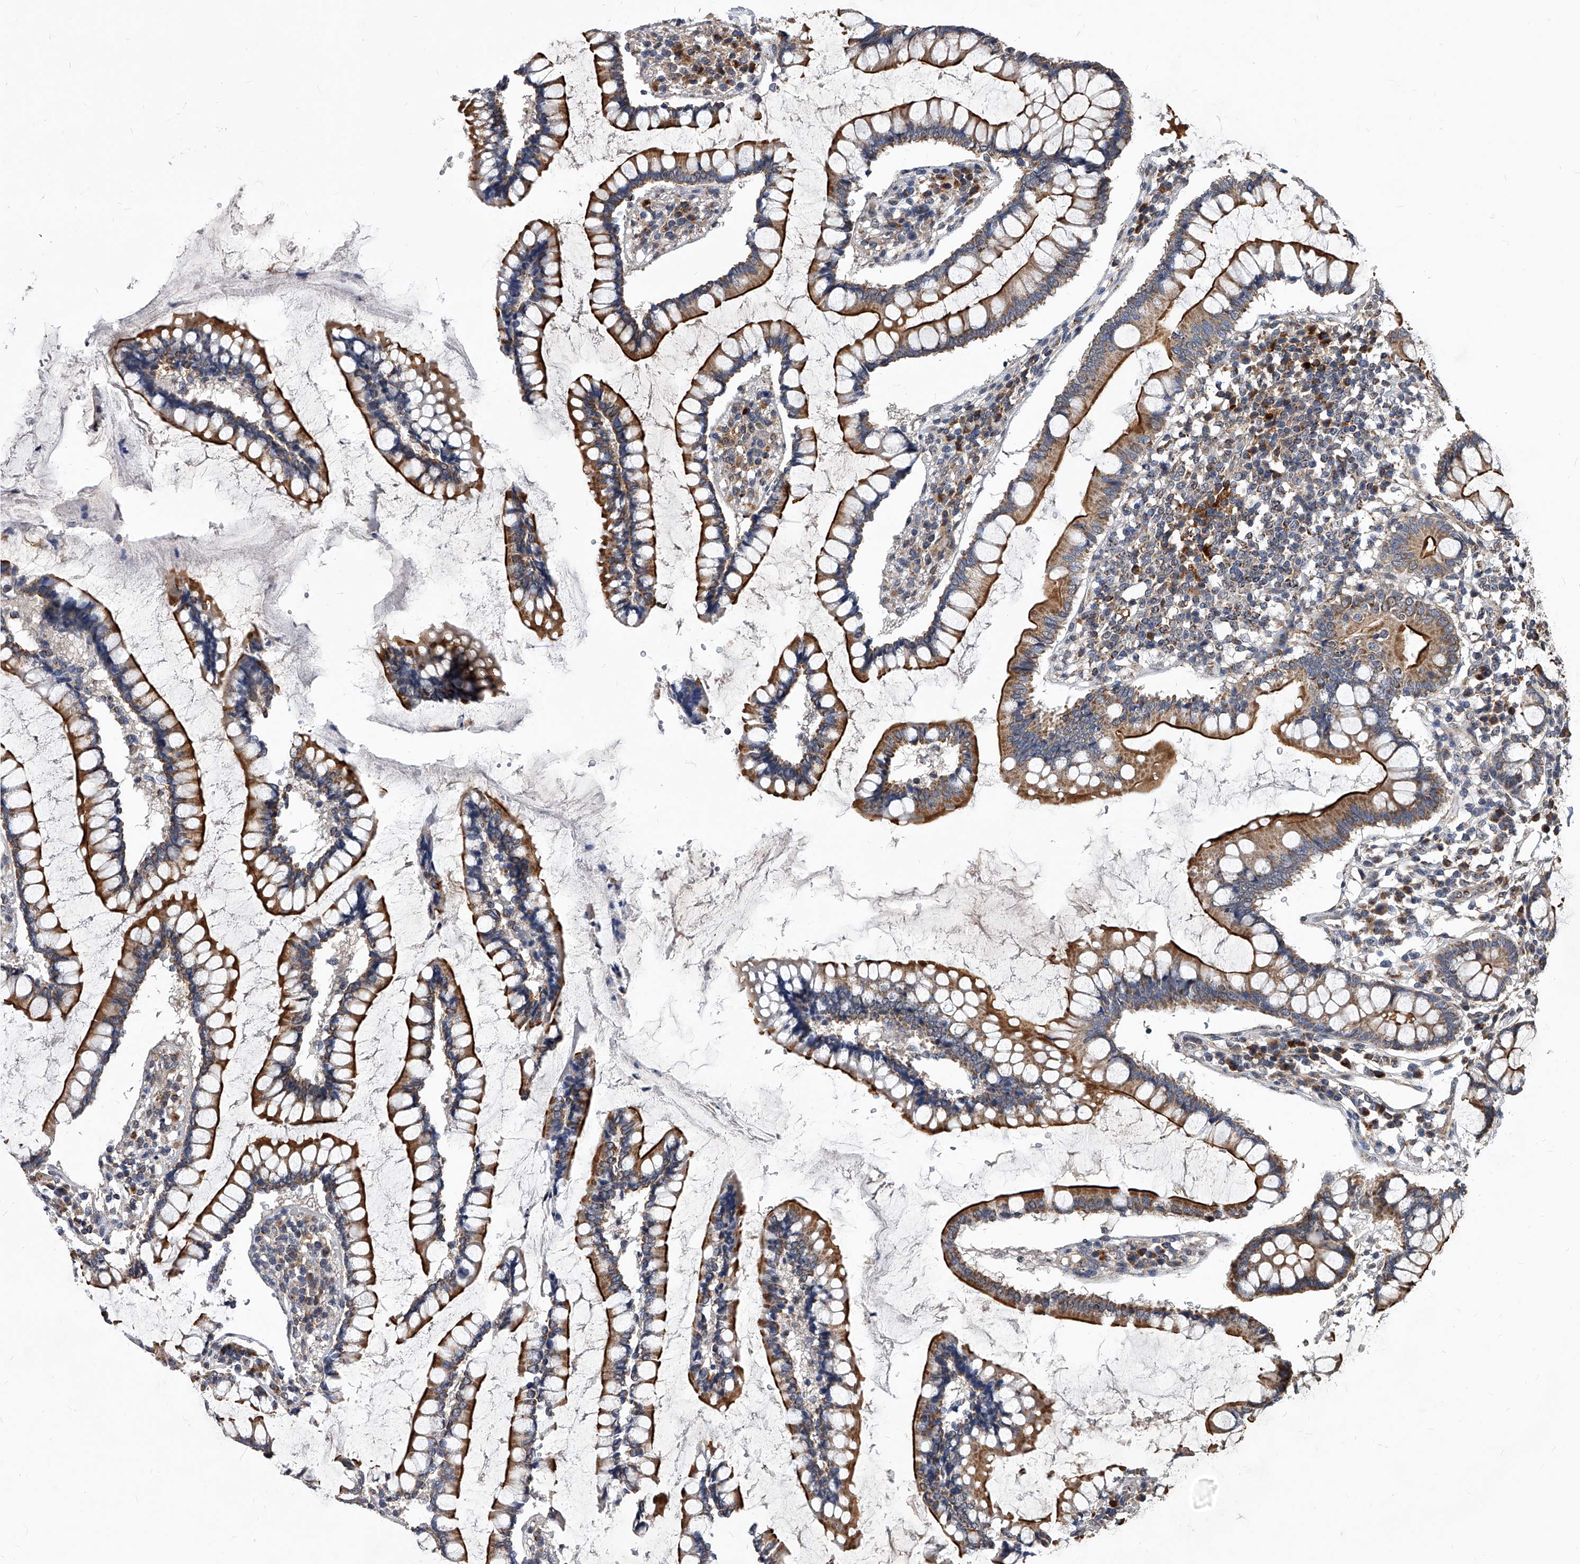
{"staining": {"intensity": "weak", "quantity": ">75%", "location": "cytoplasmic/membranous"}, "tissue": "colon", "cell_type": "Endothelial cells", "image_type": "normal", "snomed": [{"axis": "morphology", "description": "Normal tissue, NOS"}, {"axis": "topography", "description": "Colon"}], "caption": "About >75% of endothelial cells in normal colon display weak cytoplasmic/membranous protein expression as visualized by brown immunohistochemical staining.", "gene": "SOBP", "patient": {"sex": "female", "age": 79}}